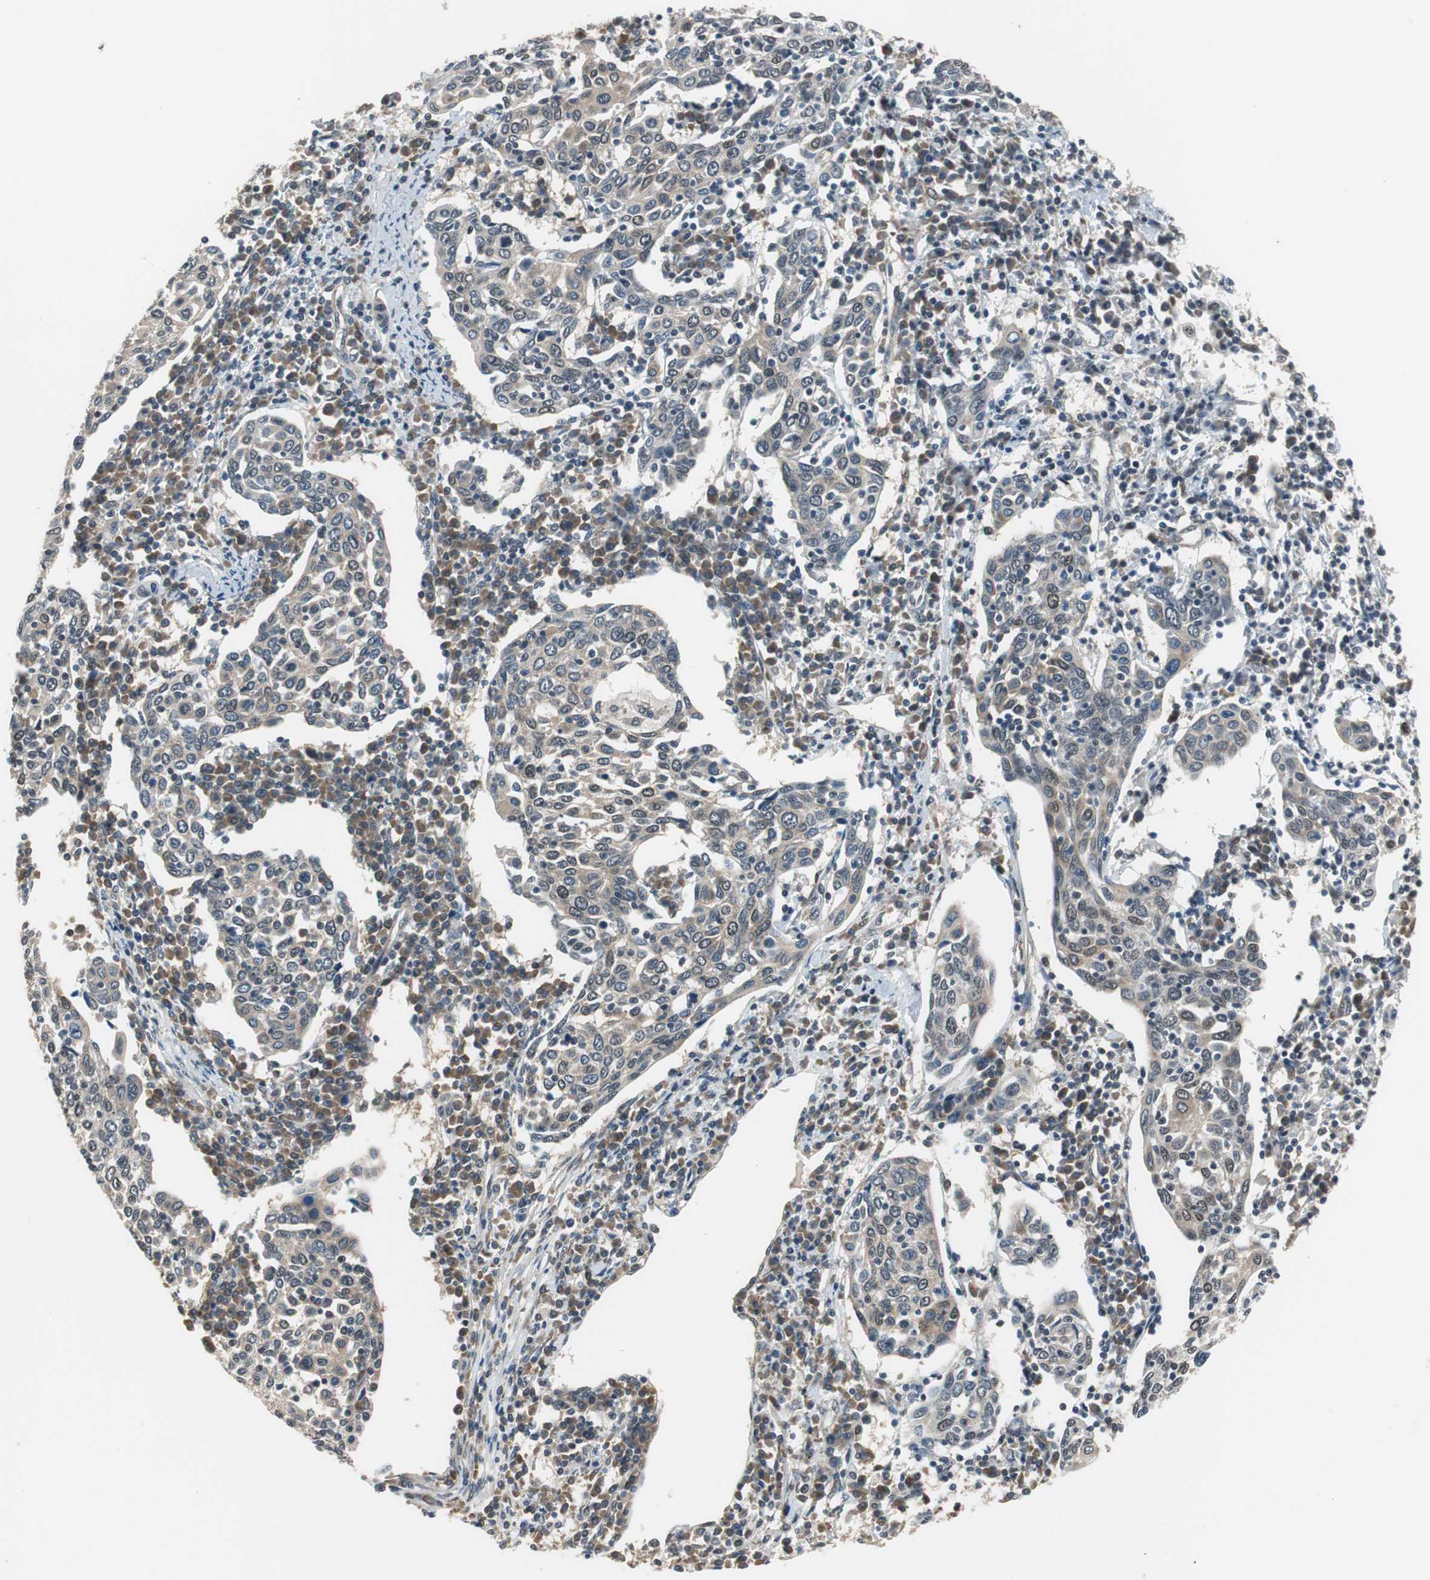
{"staining": {"intensity": "negative", "quantity": "none", "location": "none"}, "tissue": "cervical cancer", "cell_type": "Tumor cells", "image_type": "cancer", "snomed": [{"axis": "morphology", "description": "Squamous cell carcinoma, NOS"}, {"axis": "topography", "description": "Cervix"}], "caption": "A micrograph of cervical squamous cell carcinoma stained for a protein shows no brown staining in tumor cells.", "gene": "MAFB", "patient": {"sex": "female", "age": 40}}